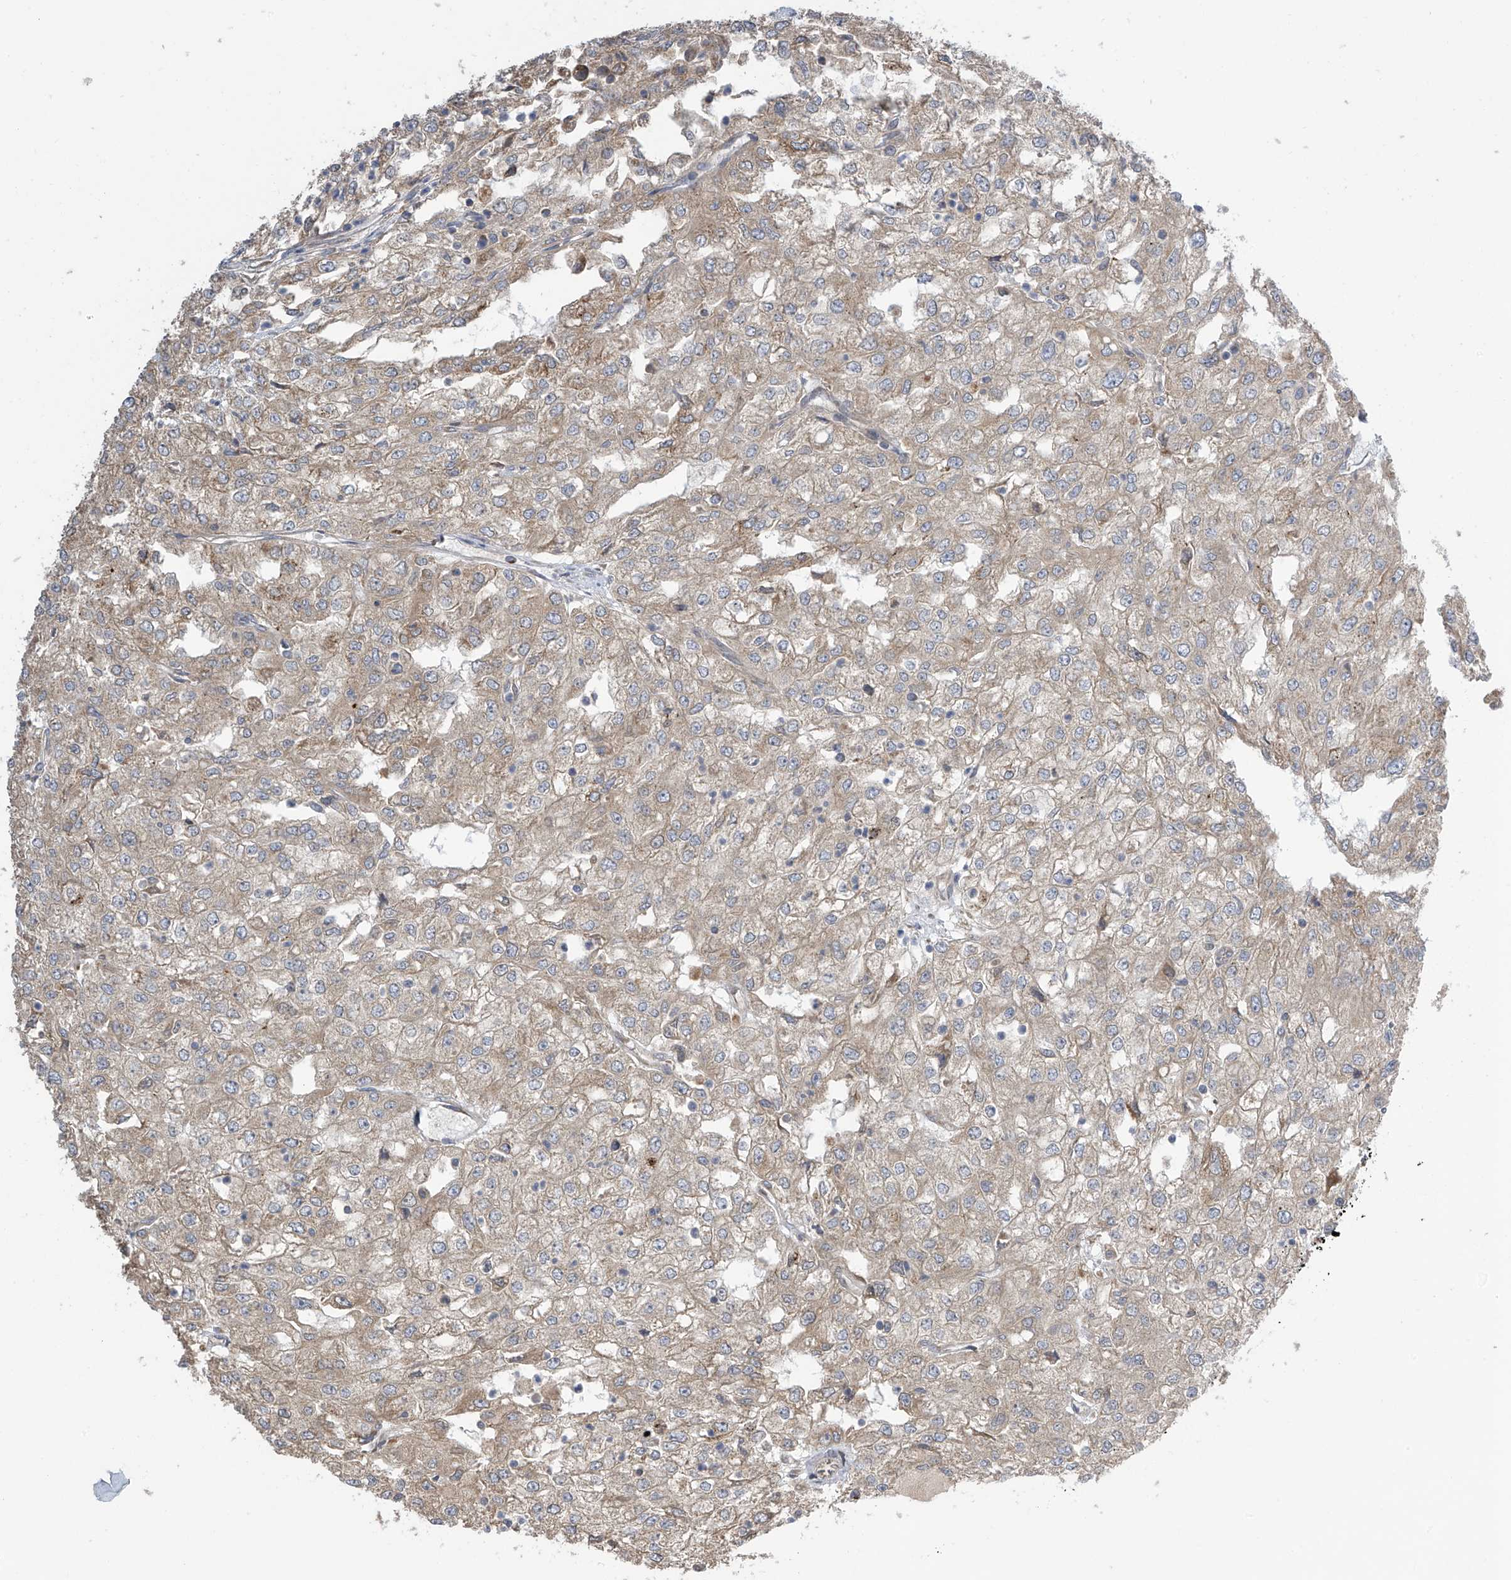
{"staining": {"intensity": "weak", "quantity": "25%-75%", "location": "cytoplasmic/membranous"}, "tissue": "renal cancer", "cell_type": "Tumor cells", "image_type": "cancer", "snomed": [{"axis": "morphology", "description": "Adenocarcinoma, NOS"}, {"axis": "topography", "description": "Kidney"}], "caption": "Adenocarcinoma (renal) tissue shows weak cytoplasmic/membranous staining in approximately 25%-75% of tumor cells", "gene": "PNPT1", "patient": {"sex": "female", "age": 54}}